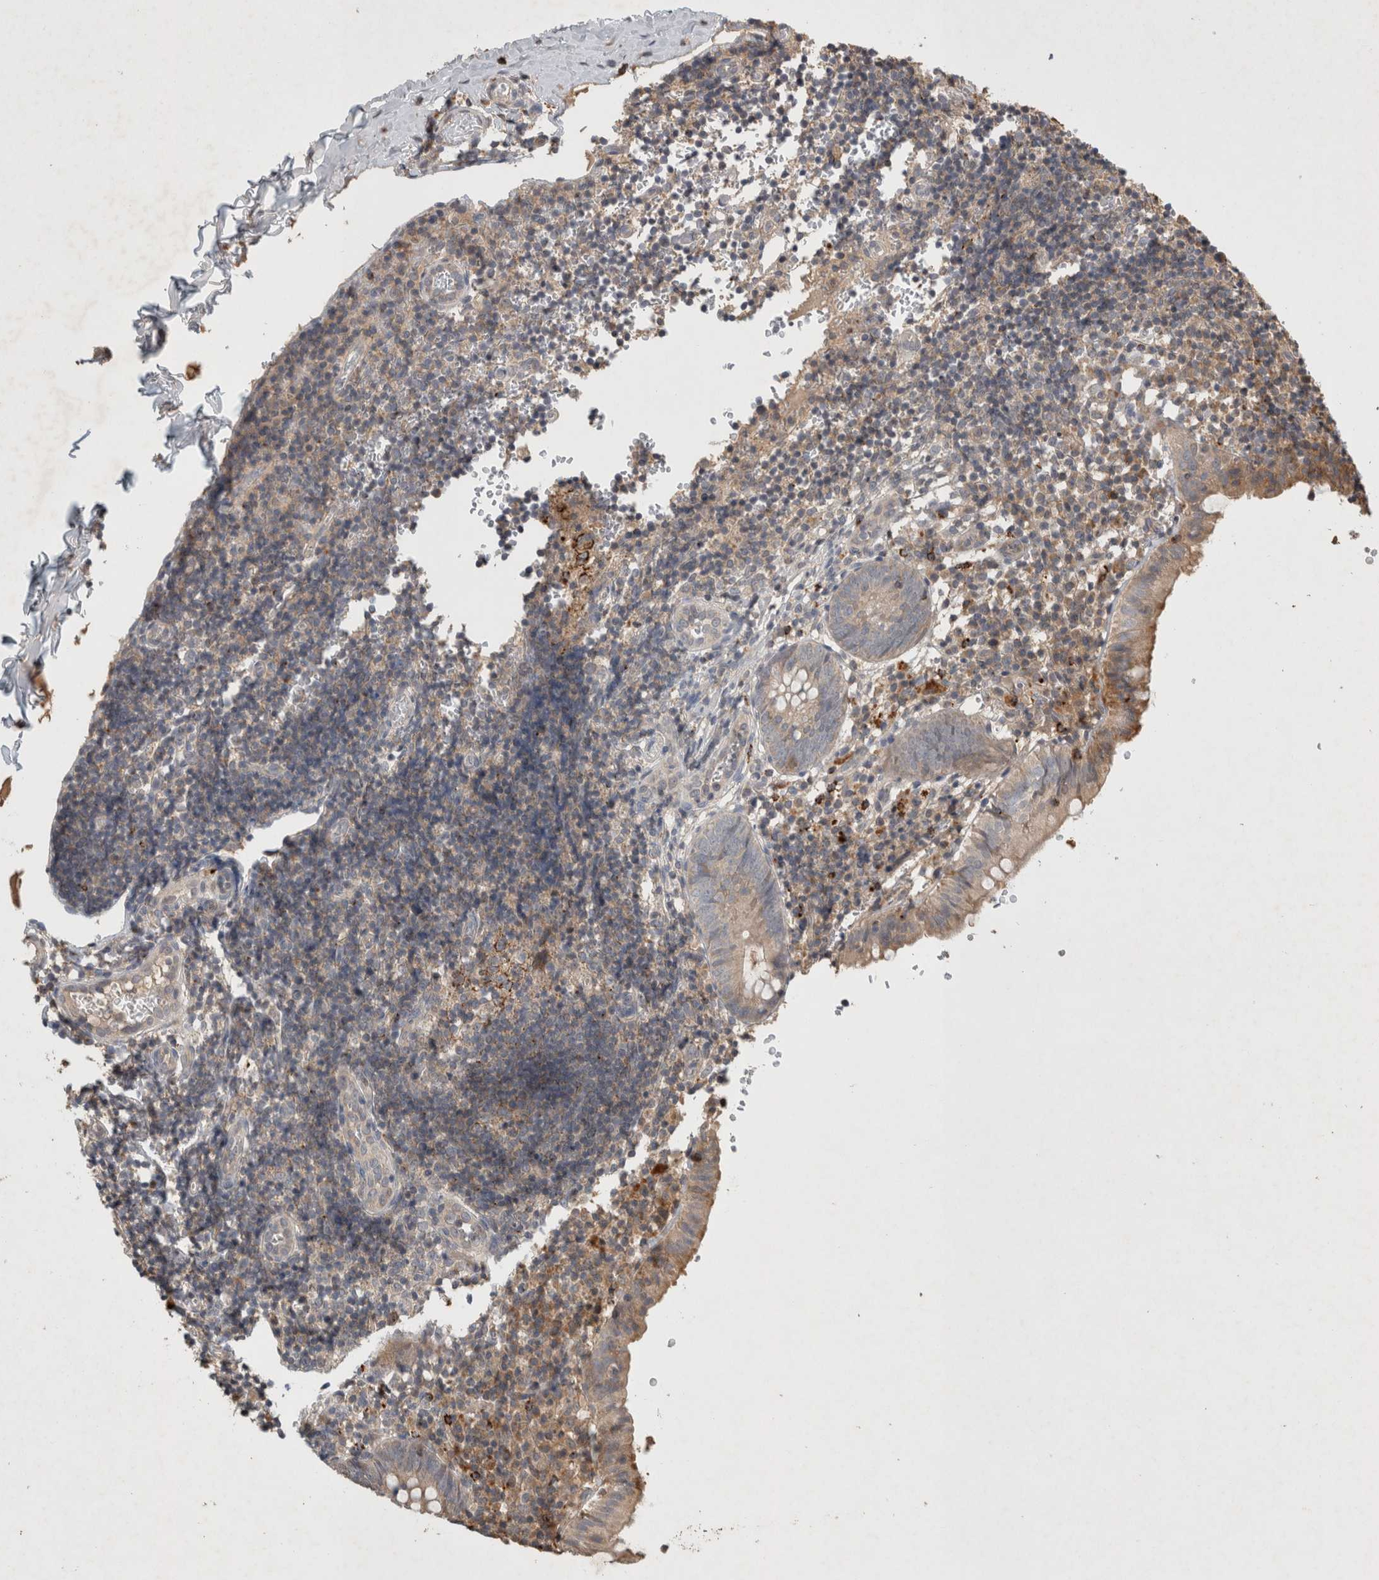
{"staining": {"intensity": "moderate", "quantity": "25%-75%", "location": "cytoplasmic/membranous"}, "tissue": "appendix", "cell_type": "Glandular cells", "image_type": "normal", "snomed": [{"axis": "morphology", "description": "Normal tissue, NOS"}, {"axis": "topography", "description": "Appendix"}], "caption": "Protein expression analysis of benign appendix demonstrates moderate cytoplasmic/membranous positivity in about 25%-75% of glandular cells. (brown staining indicates protein expression, while blue staining denotes nuclei).", "gene": "SERAC1", "patient": {"sex": "male", "age": 8}}